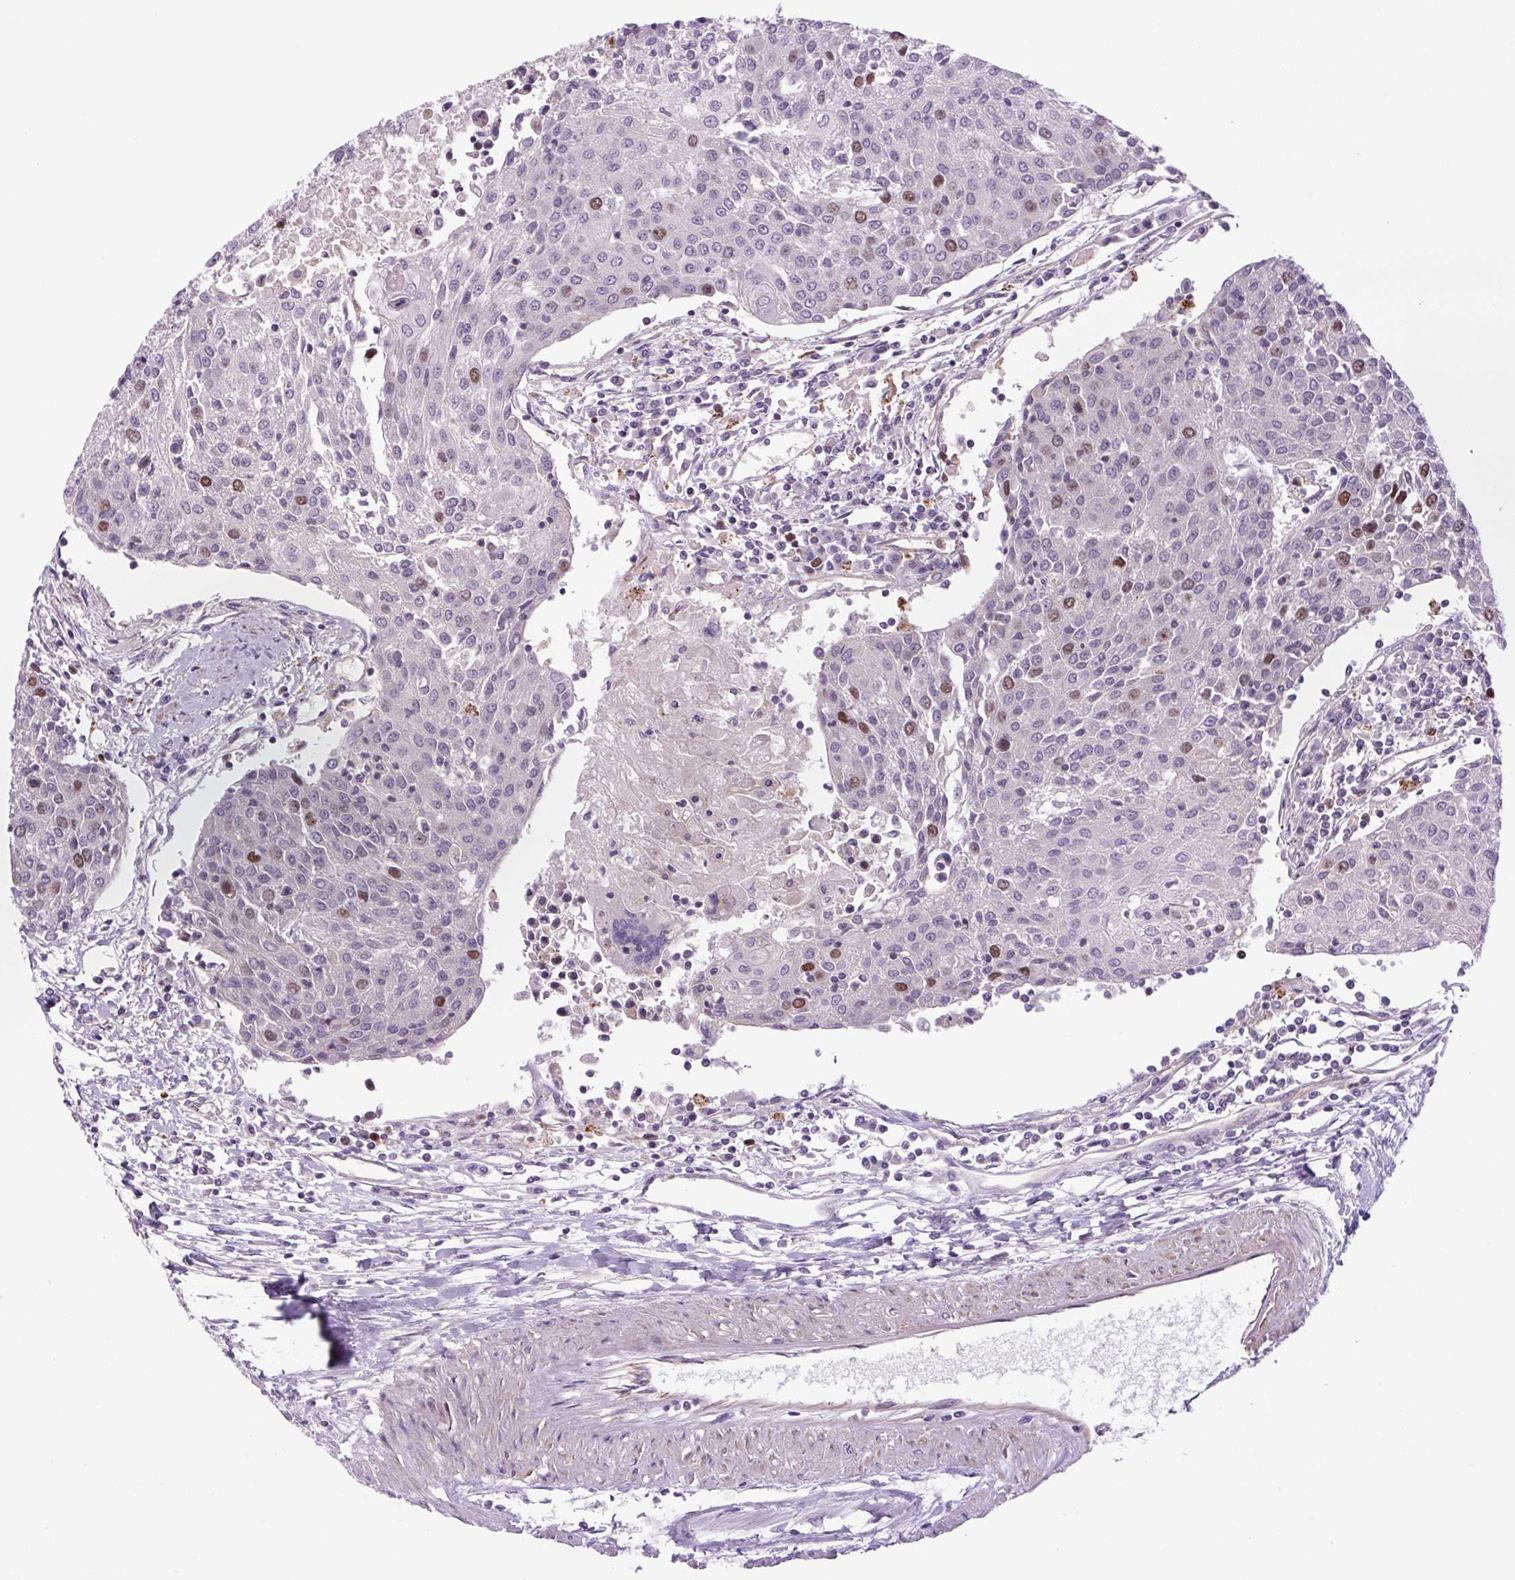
{"staining": {"intensity": "moderate", "quantity": "<25%", "location": "nuclear"}, "tissue": "urothelial cancer", "cell_type": "Tumor cells", "image_type": "cancer", "snomed": [{"axis": "morphology", "description": "Urothelial carcinoma, High grade"}, {"axis": "topography", "description": "Urinary bladder"}], "caption": "Urothelial cancer stained for a protein demonstrates moderate nuclear positivity in tumor cells. The staining is performed using DAB brown chromogen to label protein expression. The nuclei are counter-stained blue using hematoxylin.", "gene": "KIFC1", "patient": {"sex": "female", "age": 85}}